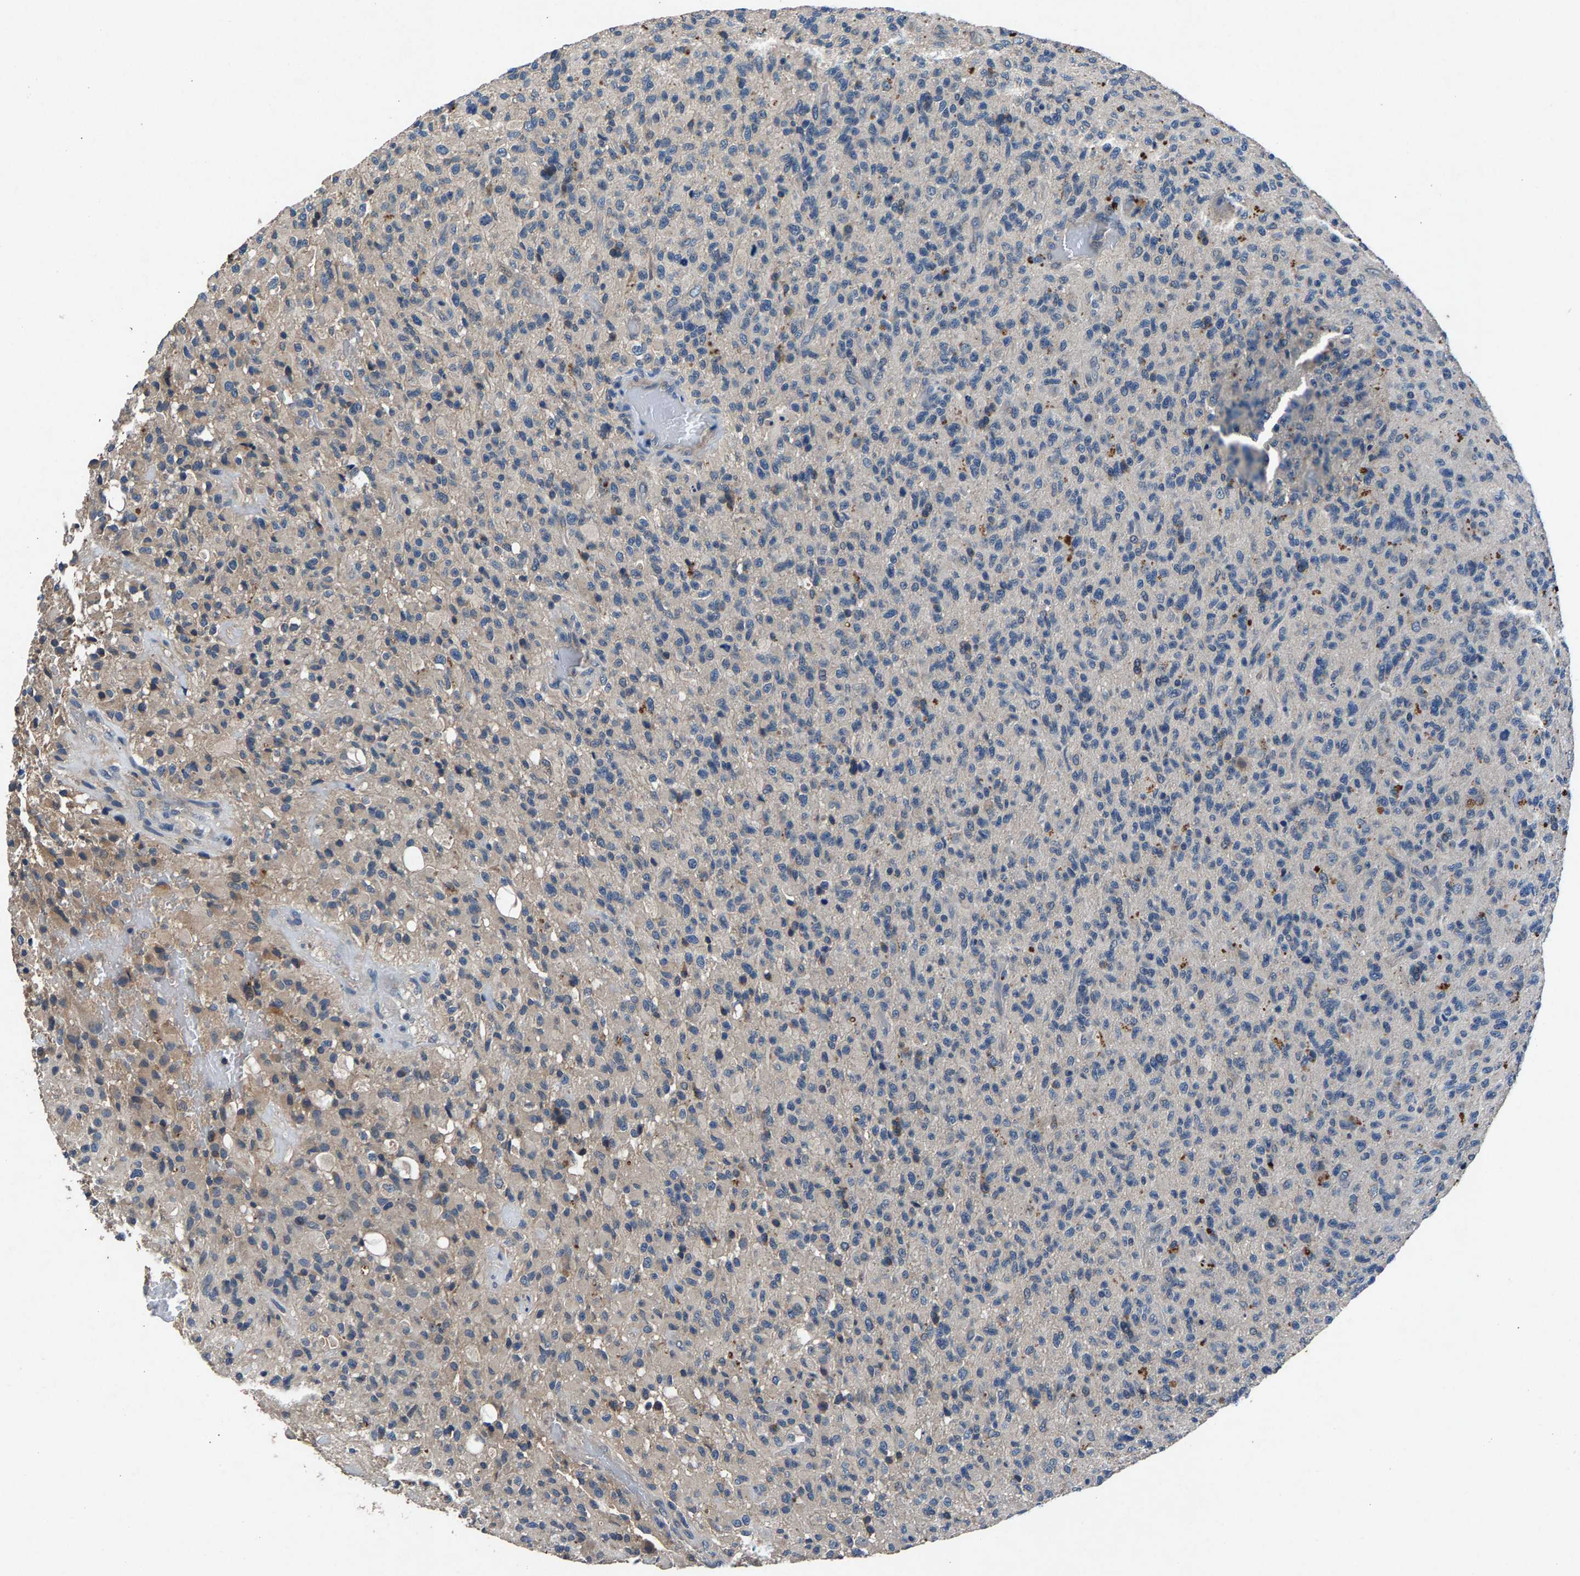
{"staining": {"intensity": "weak", "quantity": "<25%", "location": "cytoplasmic/membranous"}, "tissue": "glioma", "cell_type": "Tumor cells", "image_type": "cancer", "snomed": [{"axis": "morphology", "description": "Glioma, malignant, High grade"}, {"axis": "topography", "description": "Brain"}], "caption": "This micrograph is of high-grade glioma (malignant) stained with immunohistochemistry to label a protein in brown with the nuclei are counter-stained blue. There is no expression in tumor cells.", "gene": "PRXL2C", "patient": {"sex": "male", "age": 71}}